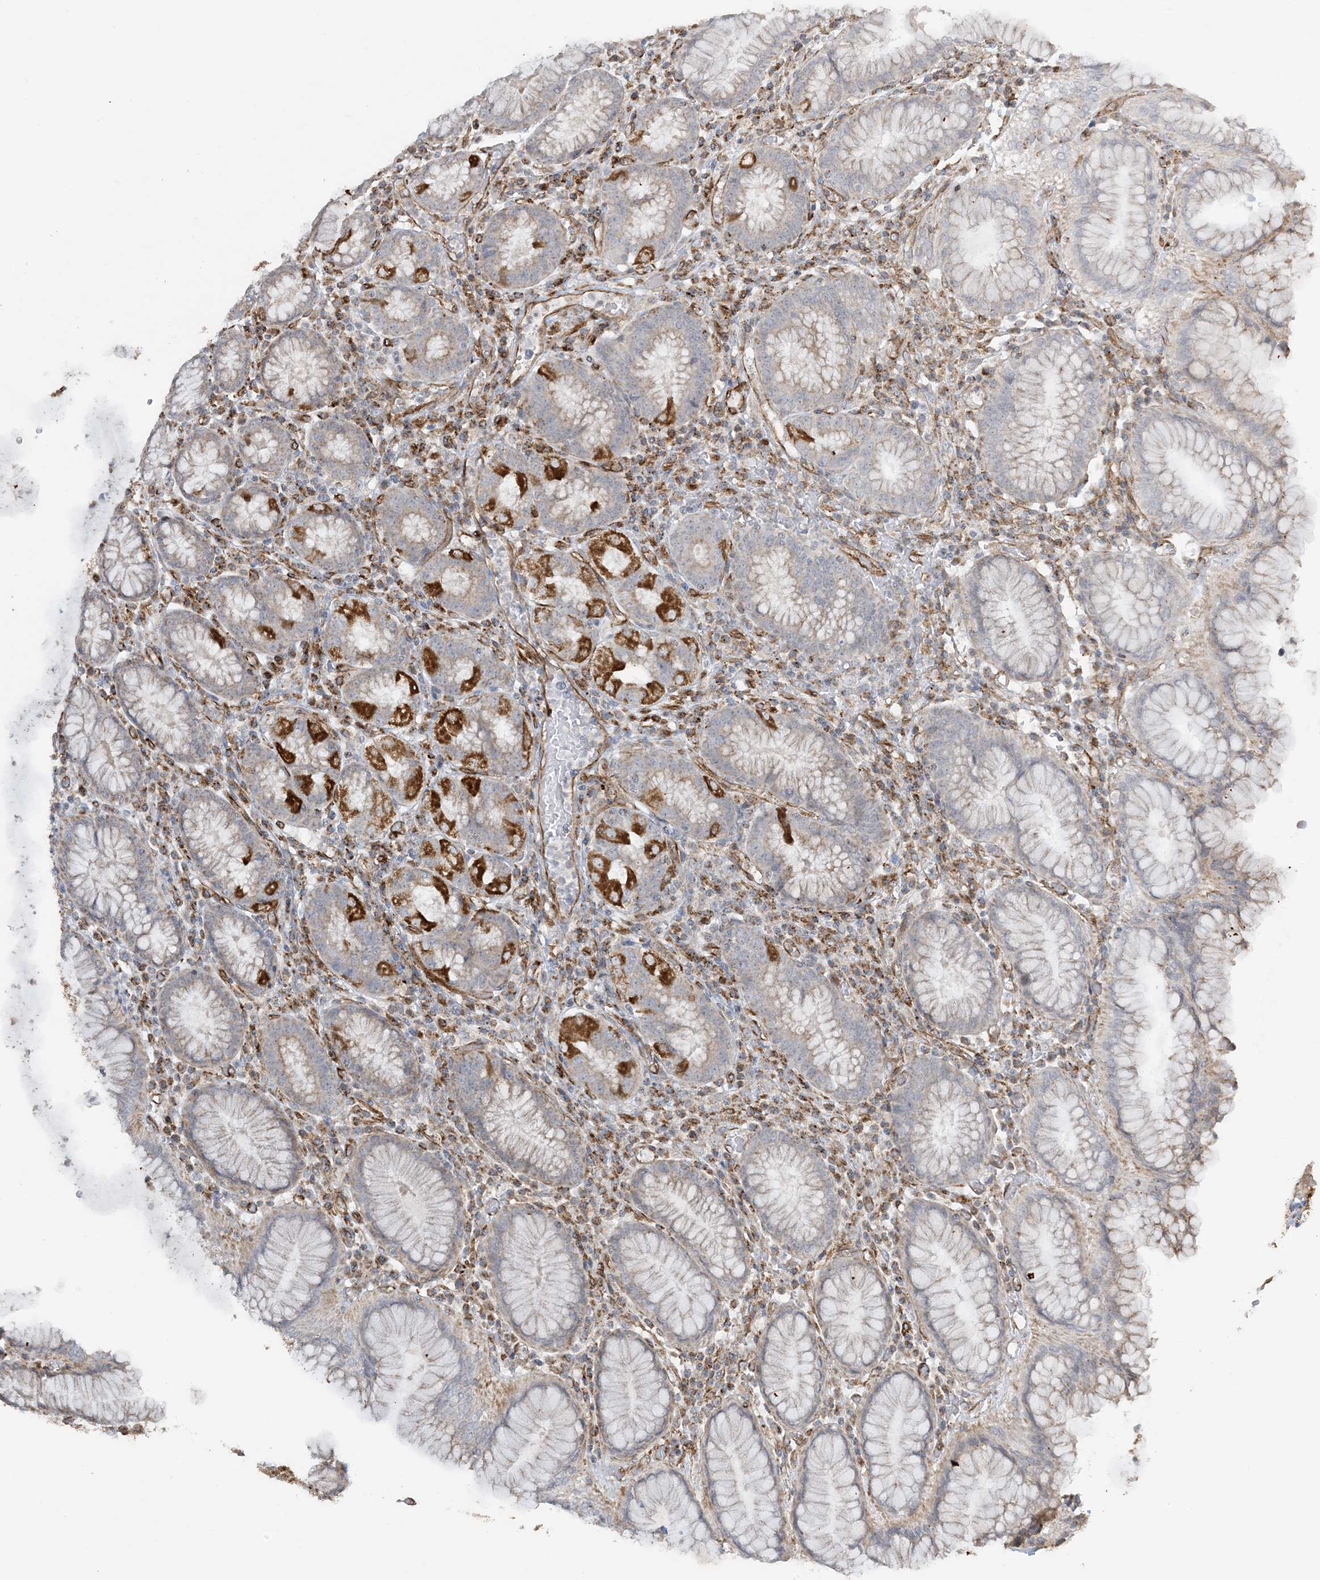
{"staining": {"intensity": "strong", "quantity": "<25%", "location": "cytoplasmic/membranous"}, "tissue": "stomach", "cell_type": "Glandular cells", "image_type": "normal", "snomed": [{"axis": "morphology", "description": "Normal tissue, NOS"}, {"axis": "topography", "description": "Stomach"}, {"axis": "topography", "description": "Stomach, lower"}], "caption": "Immunohistochemistry (IHC) histopathology image of benign stomach stained for a protein (brown), which shows medium levels of strong cytoplasmic/membranous expression in about <25% of glandular cells.", "gene": "AGA", "patient": {"sex": "female", "age": 56}}